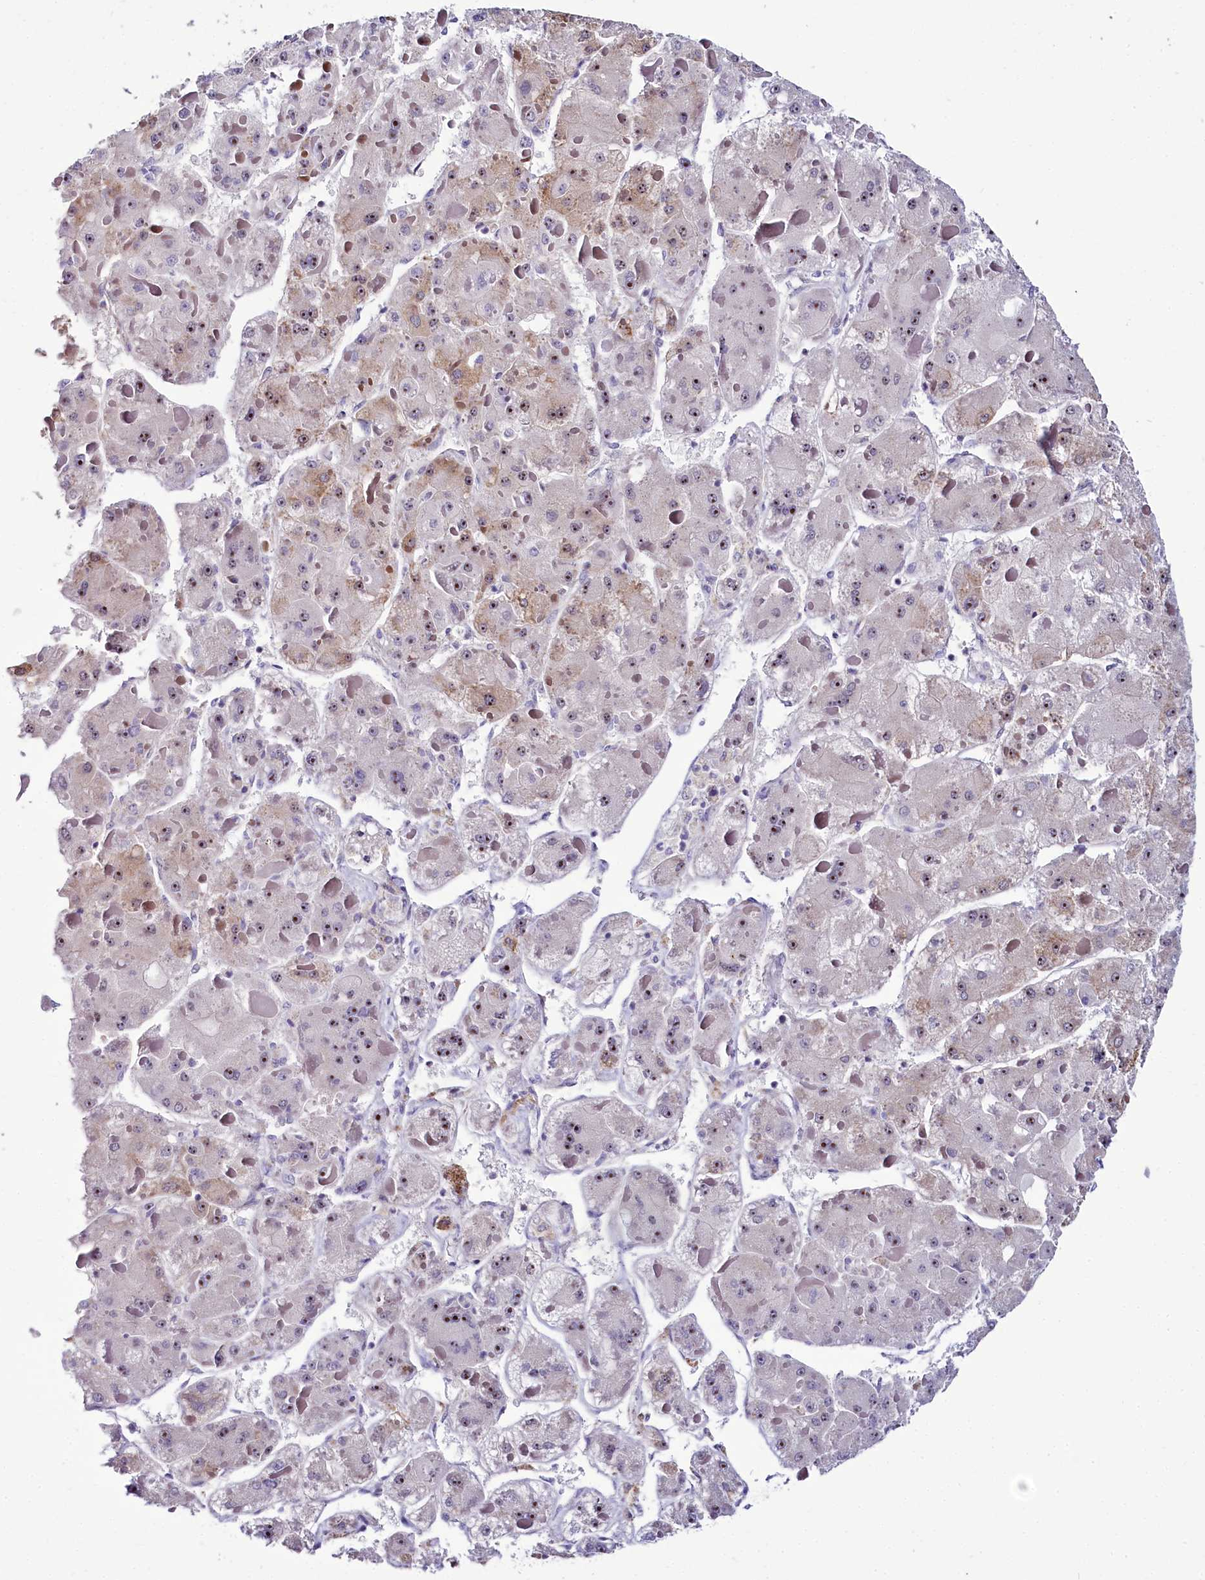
{"staining": {"intensity": "moderate", "quantity": "25%-75%", "location": "cytoplasmic/membranous,nuclear"}, "tissue": "liver cancer", "cell_type": "Tumor cells", "image_type": "cancer", "snomed": [{"axis": "morphology", "description": "Carcinoma, Hepatocellular, NOS"}, {"axis": "topography", "description": "Liver"}], "caption": "Liver cancer stained with immunohistochemistry reveals moderate cytoplasmic/membranous and nuclear positivity in about 25%-75% of tumor cells.", "gene": "TCOF1", "patient": {"sex": "female", "age": 73}}